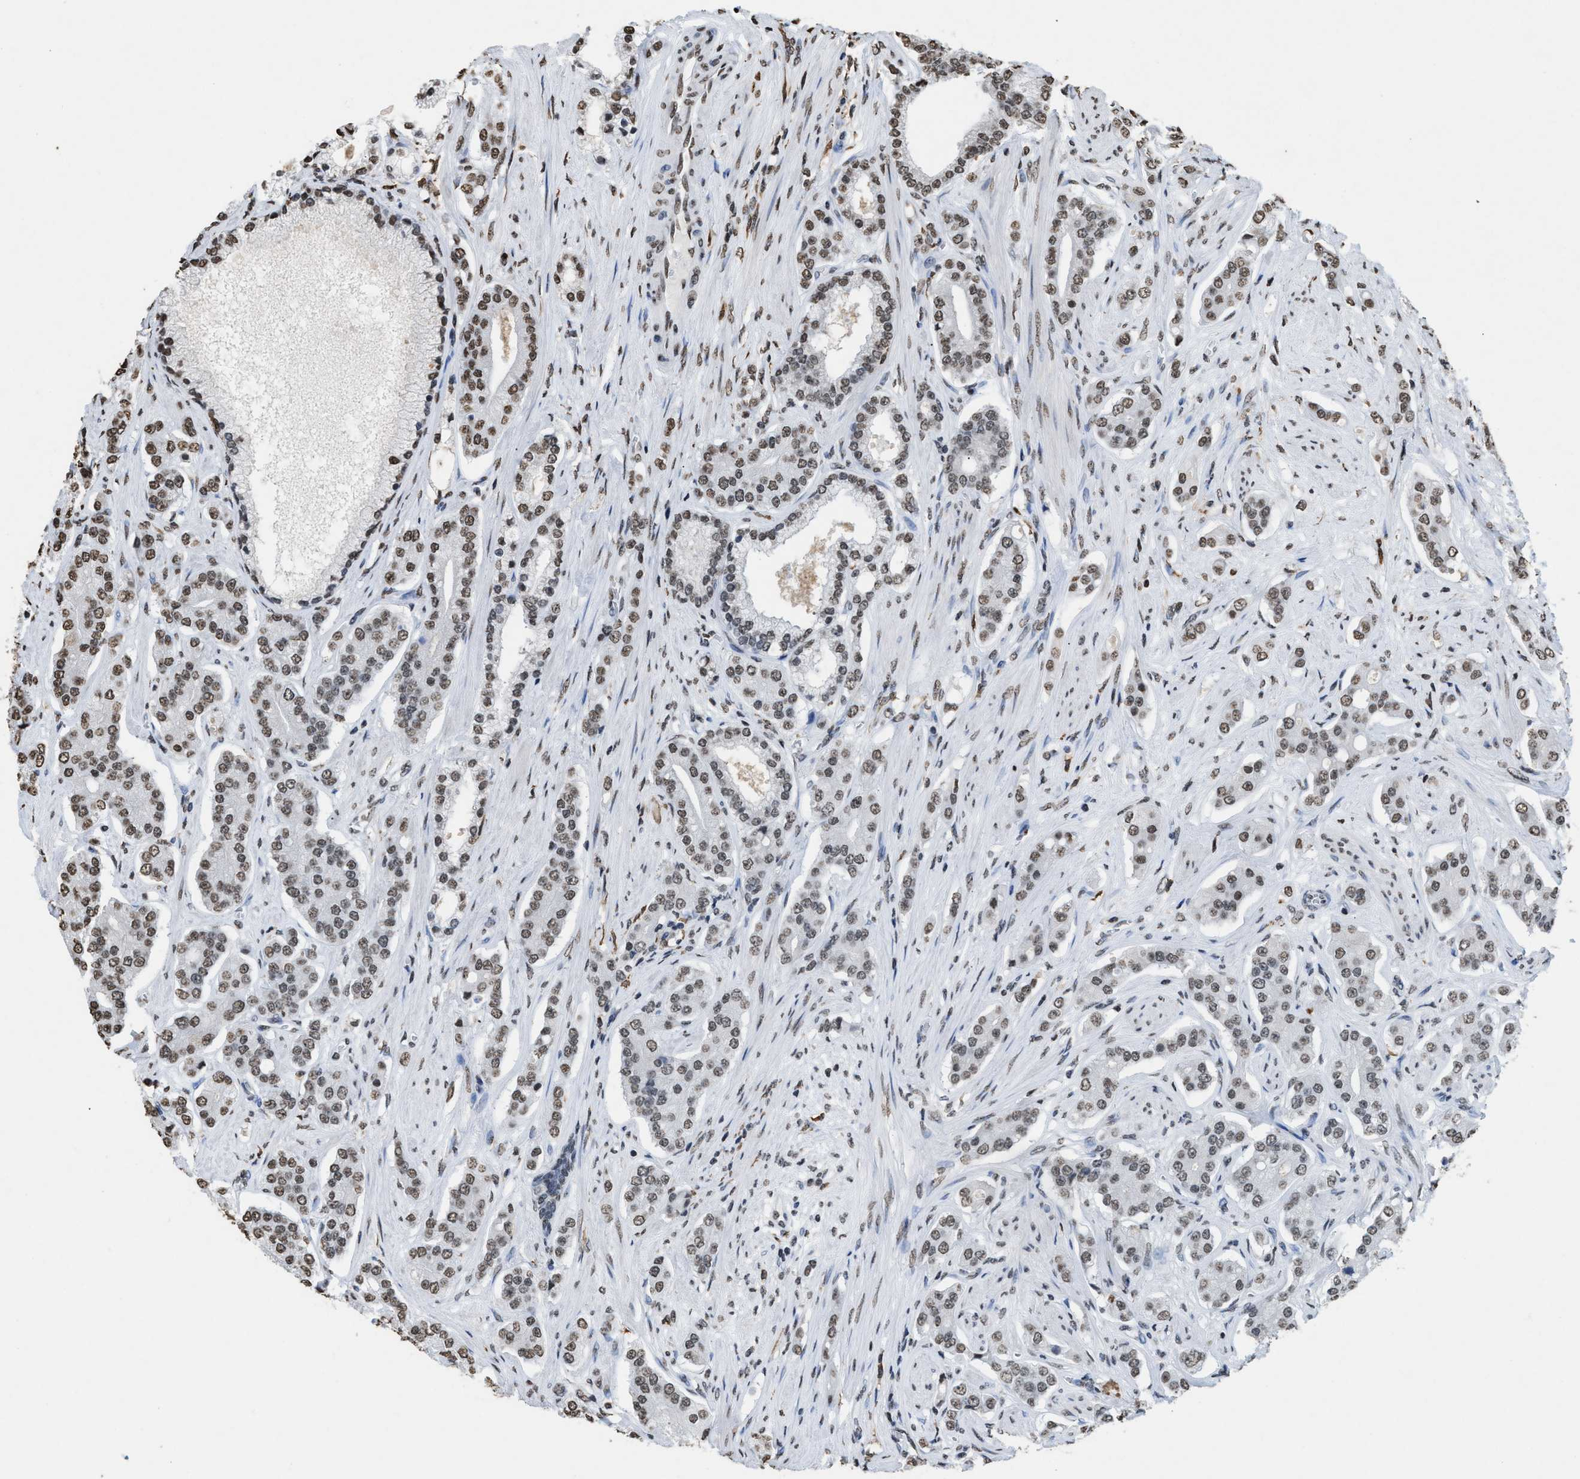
{"staining": {"intensity": "moderate", "quantity": "25%-75%", "location": "nuclear"}, "tissue": "prostate cancer", "cell_type": "Tumor cells", "image_type": "cancer", "snomed": [{"axis": "morphology", "description": "Adenocarcinoma, High grade"}, {"axis": "topography", "description": "Prostate"}], "caption": "High-grade adenocarcinoma (prostate) stained with DAB immunohistochemistry displays medium levels of moderate nuclear positivity in approximately 25%-75% of tumor cells.", "gene": "NUP88", "patient": {"sex": "male", "age": 71}}